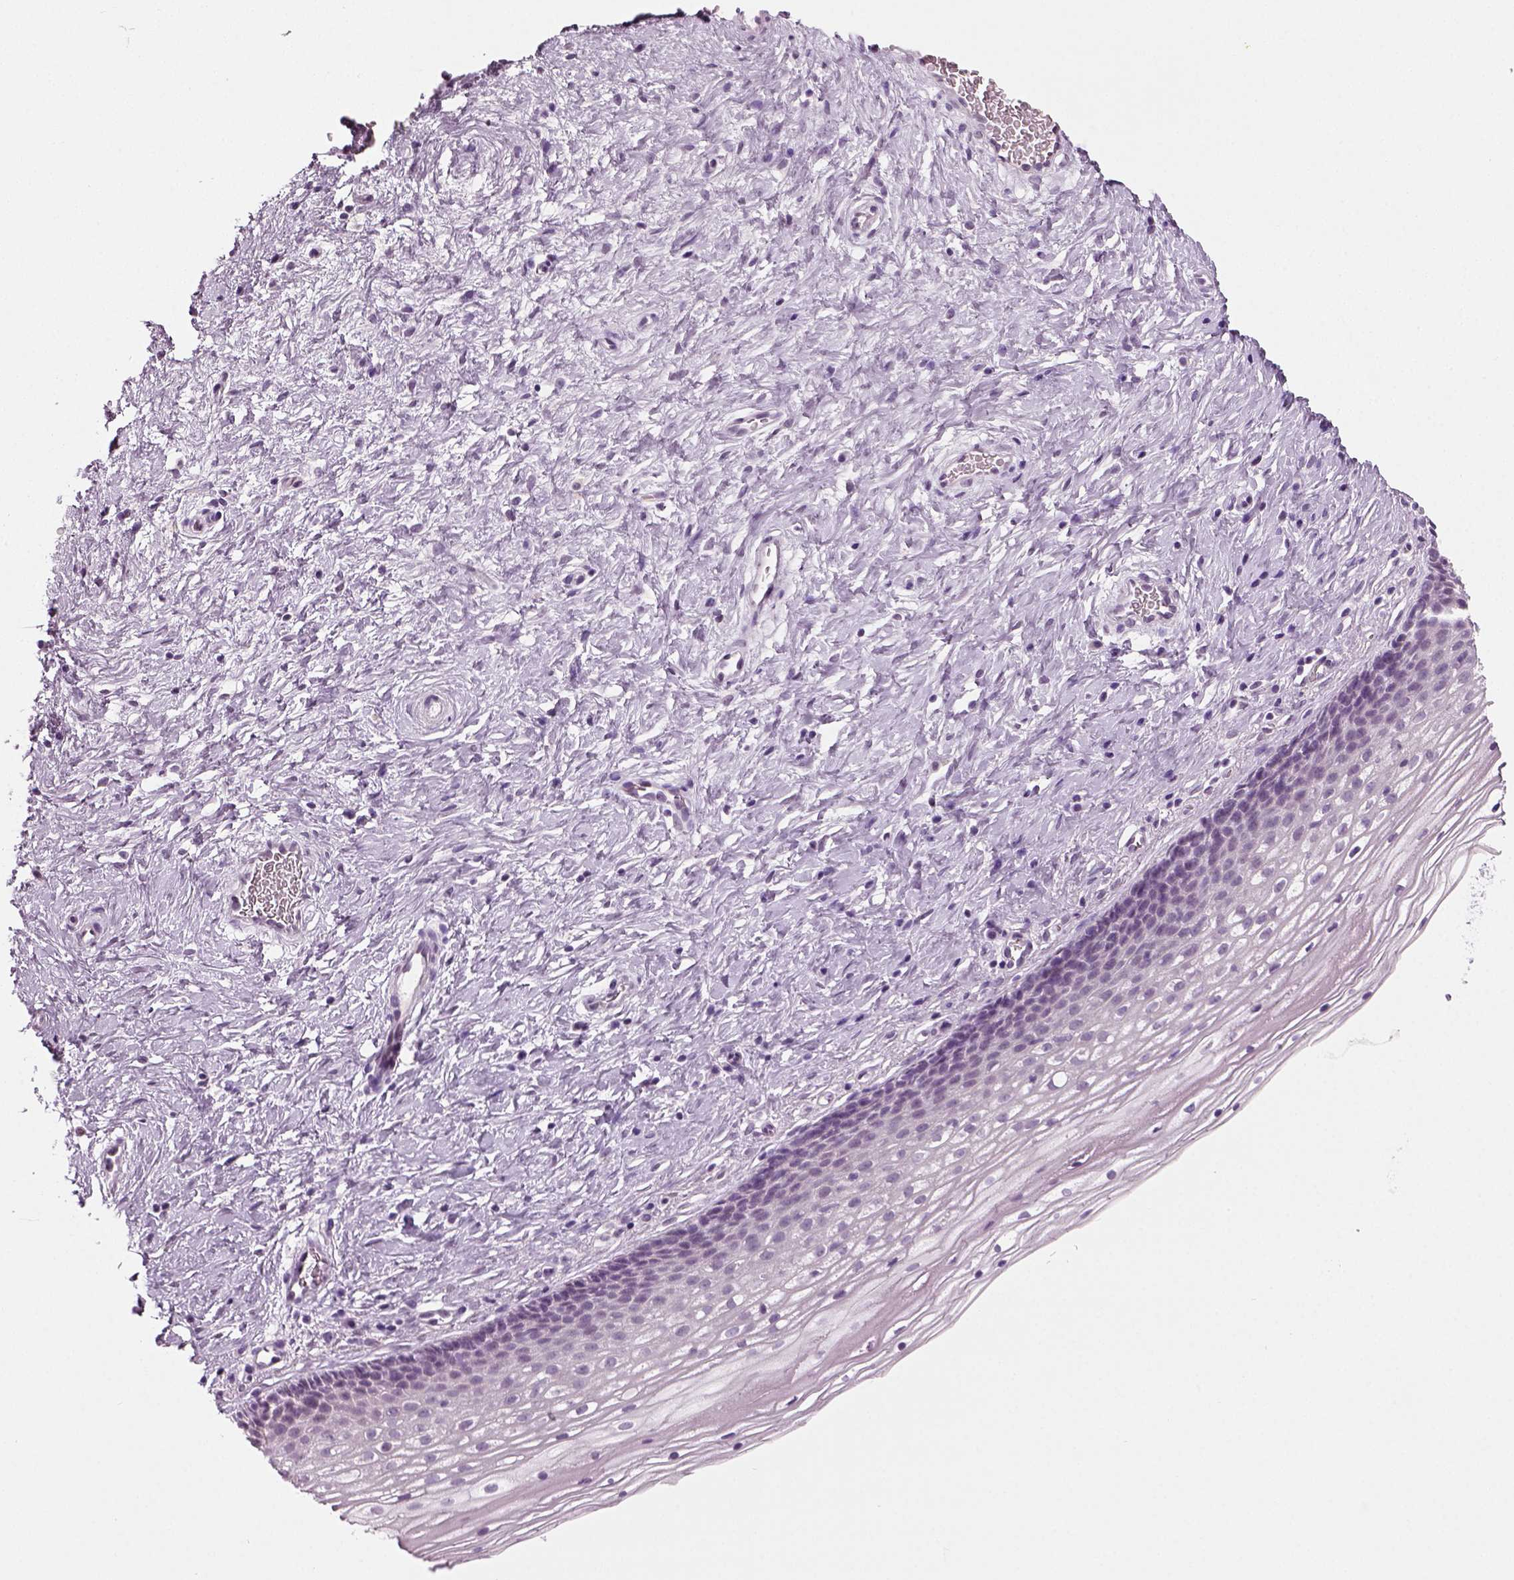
{"staining": {"intensity": "negative", "quantity": "none", "location": "none"}, "tissue": "cervix", "cell_type": "Glandular cells", "image_type": "normal", "snomed": [{"axis": "morphology", "description": "Normal tissue, NOS"}, {"axis": "topography", "description": "Cervix"}], "caption": "A high-resolution micrograph shows immunohistochemistry staining of benign cervix, which reveals no significant staining in glandular cells.", "gene": "SPATA31E1", "patient": {"sex": "female", "age": 34}}